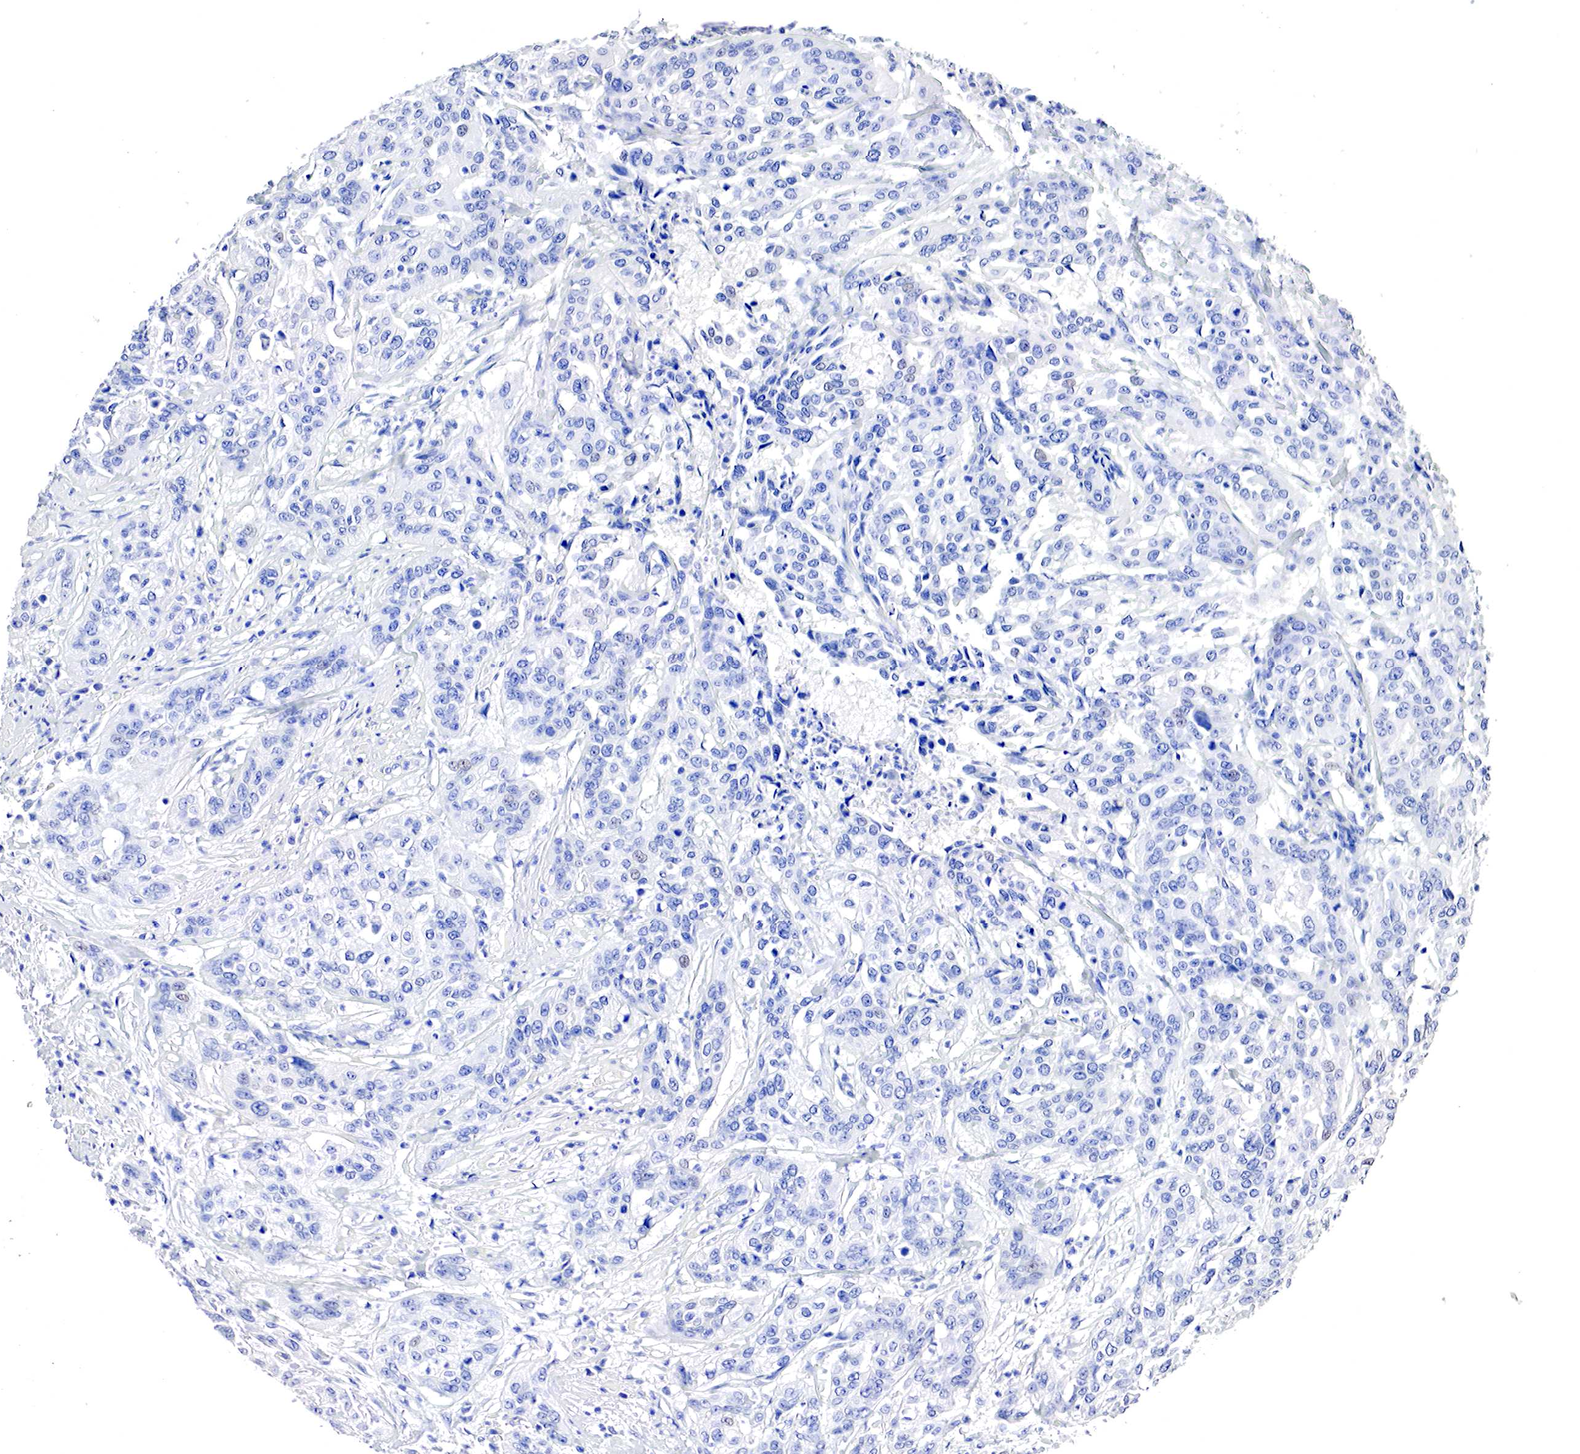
{"staining": {"intensity": "negative", "quantity": "none", "location": "none"}, "tissue": "cervical cancer", "cell_type": "Tumor cells", "image_type": "cancer", "snomed": [{"axis": "morphology", "description": "Squamous cell carcinoma, NOS"}, {"axis": "topography", "description": "Cervix"}], "caption": "The histopathology image demonstrates no significant positivity in tumor cells of cervical cancer (squamous cell carcinoma). Brightfield microscopy of immunohistochemistry (IHC) stained with DAB (brown) and hematoxylin (blue), captured at high magnification.", "gene": "OTC", "patient": {"sex": "female", "age": 41}}